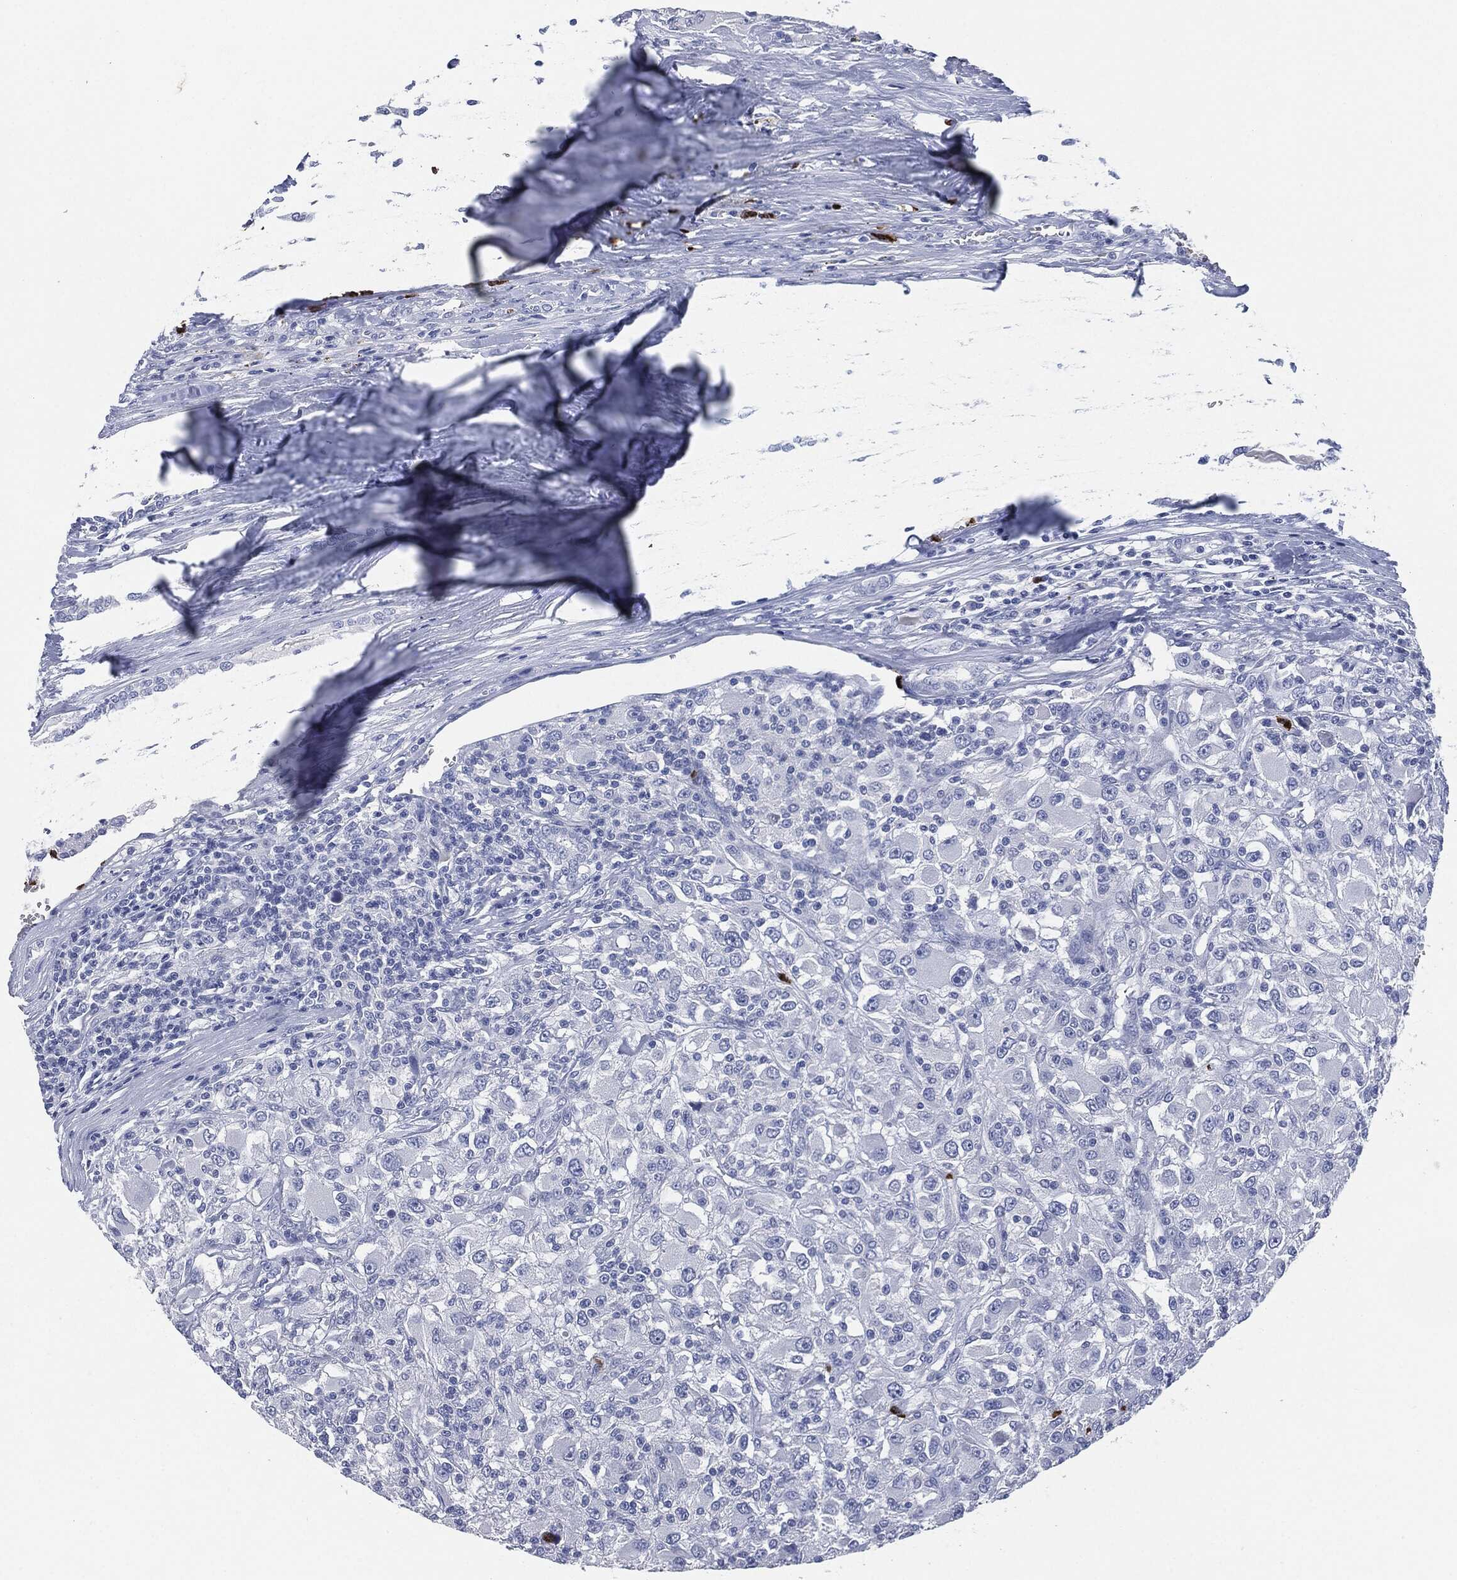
{"staining": {"intensity": "negative", "quantity": "none", "location": "none"}, "tissue": "renal cancer", "cell_type": "Tumor cells", "image_type": "cancer", "snomed": [{"axis": "morphology", "description": "Adenocarcinoma, NOS"}, {"axis": "topography", "description": "Kidney"}], "caption": "This is a image of immunohistochemistry (IHC) staining of adenocarcinoma (renal), which shows no expression in tumor cells.", "gene": "CEACAM8", "patient": {"sex": "female", "age": 67}}